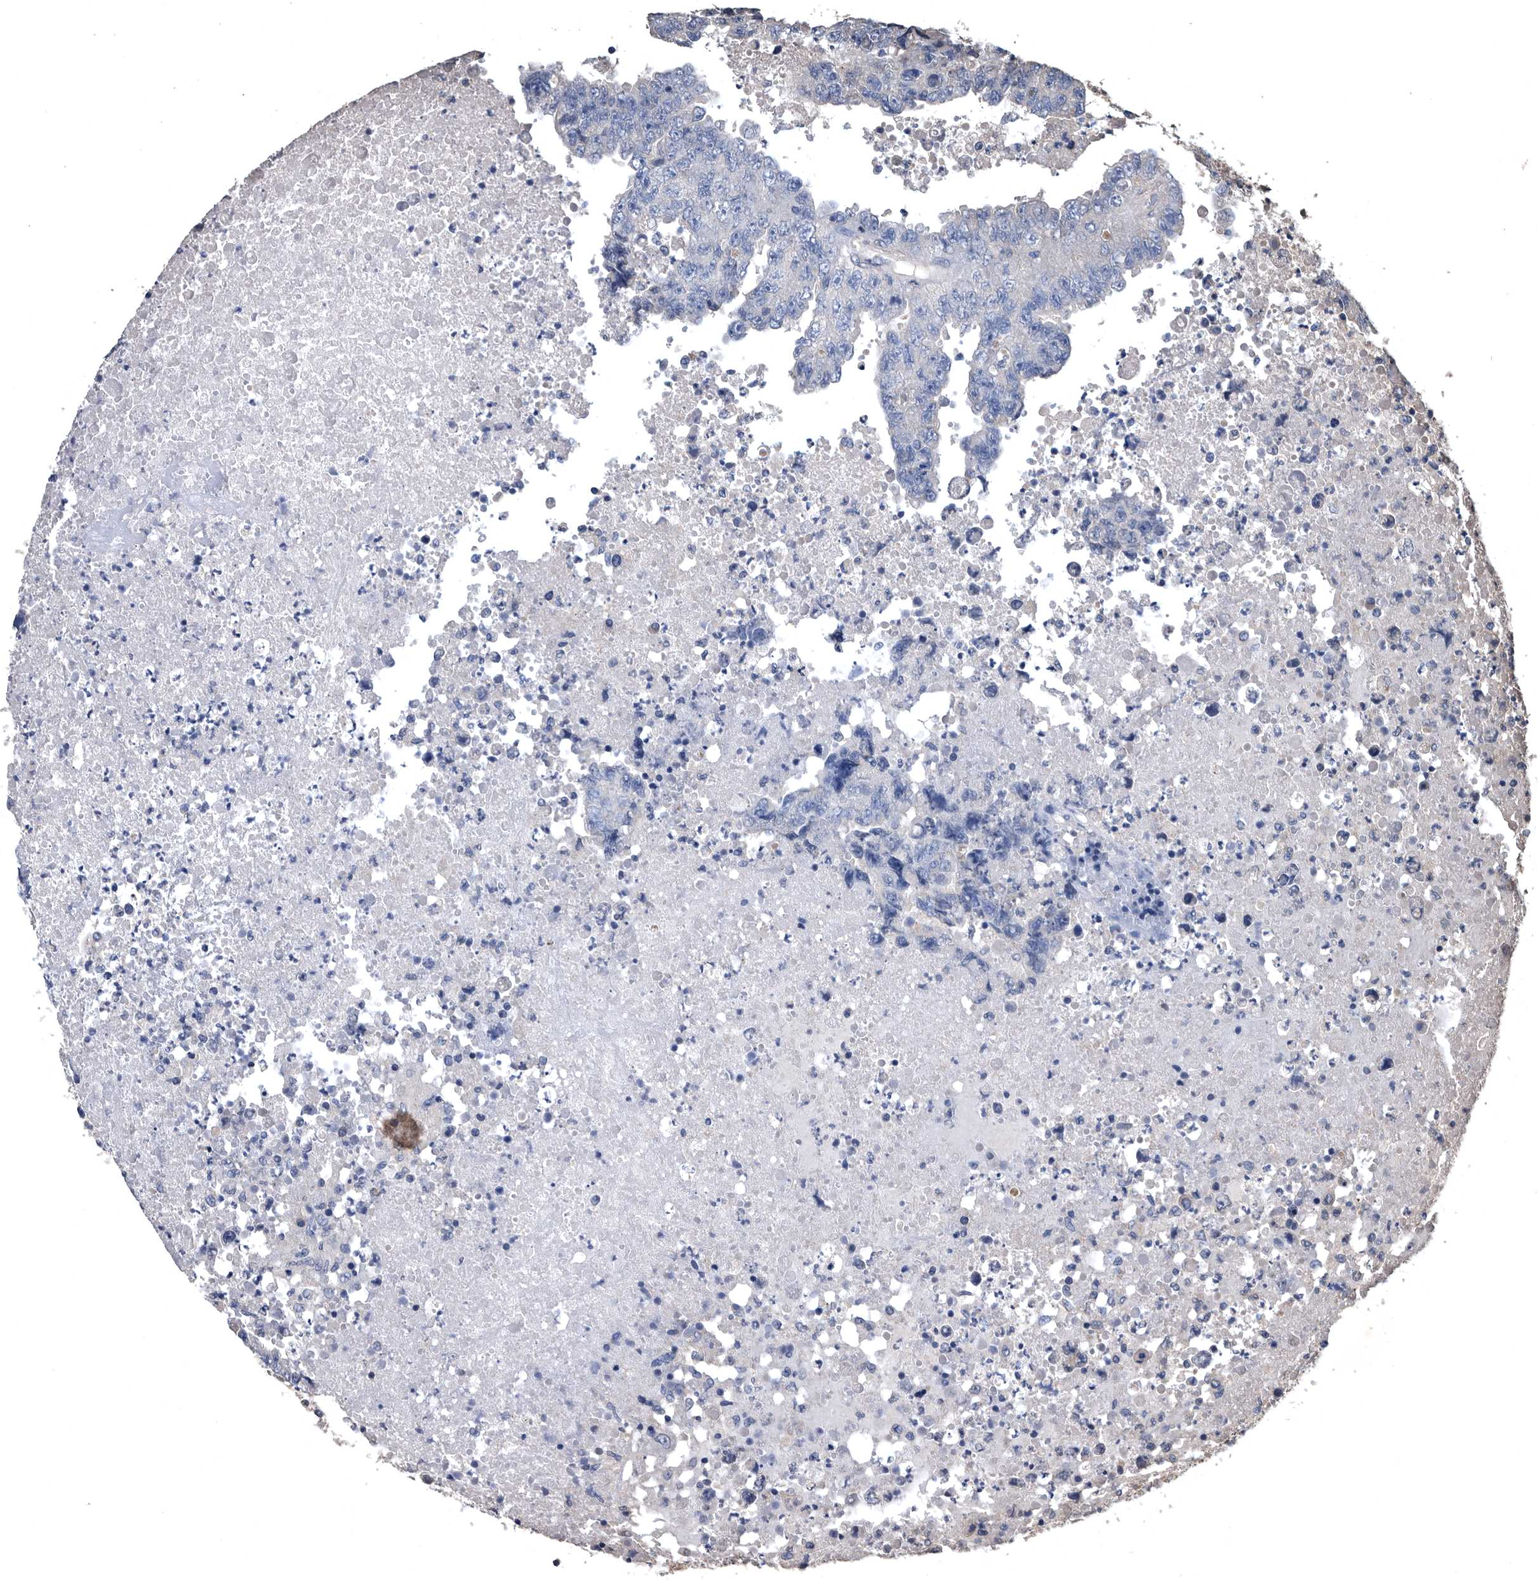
{"staining": {"intensity": "negative", "quantity": "none", "location": "none"}, "tissue": "testis cancer", "cell_type": "Tumor cells", "image_type": "cancer", "snomed": [{"axis": "morphology", "description": "Necrosis, NOS"}, {"axis": "morphology", "description": "Carcinoma, Embryonal, NOS"}, {"axis": "topography", "description": "Testis"}], "caption": "An IHC histopathology image of testis cancer is shown. There is no staining in tumor cells of testis cancer.", "gene": "NRBP1", "patient": {"sex": "male", "age": 19}}